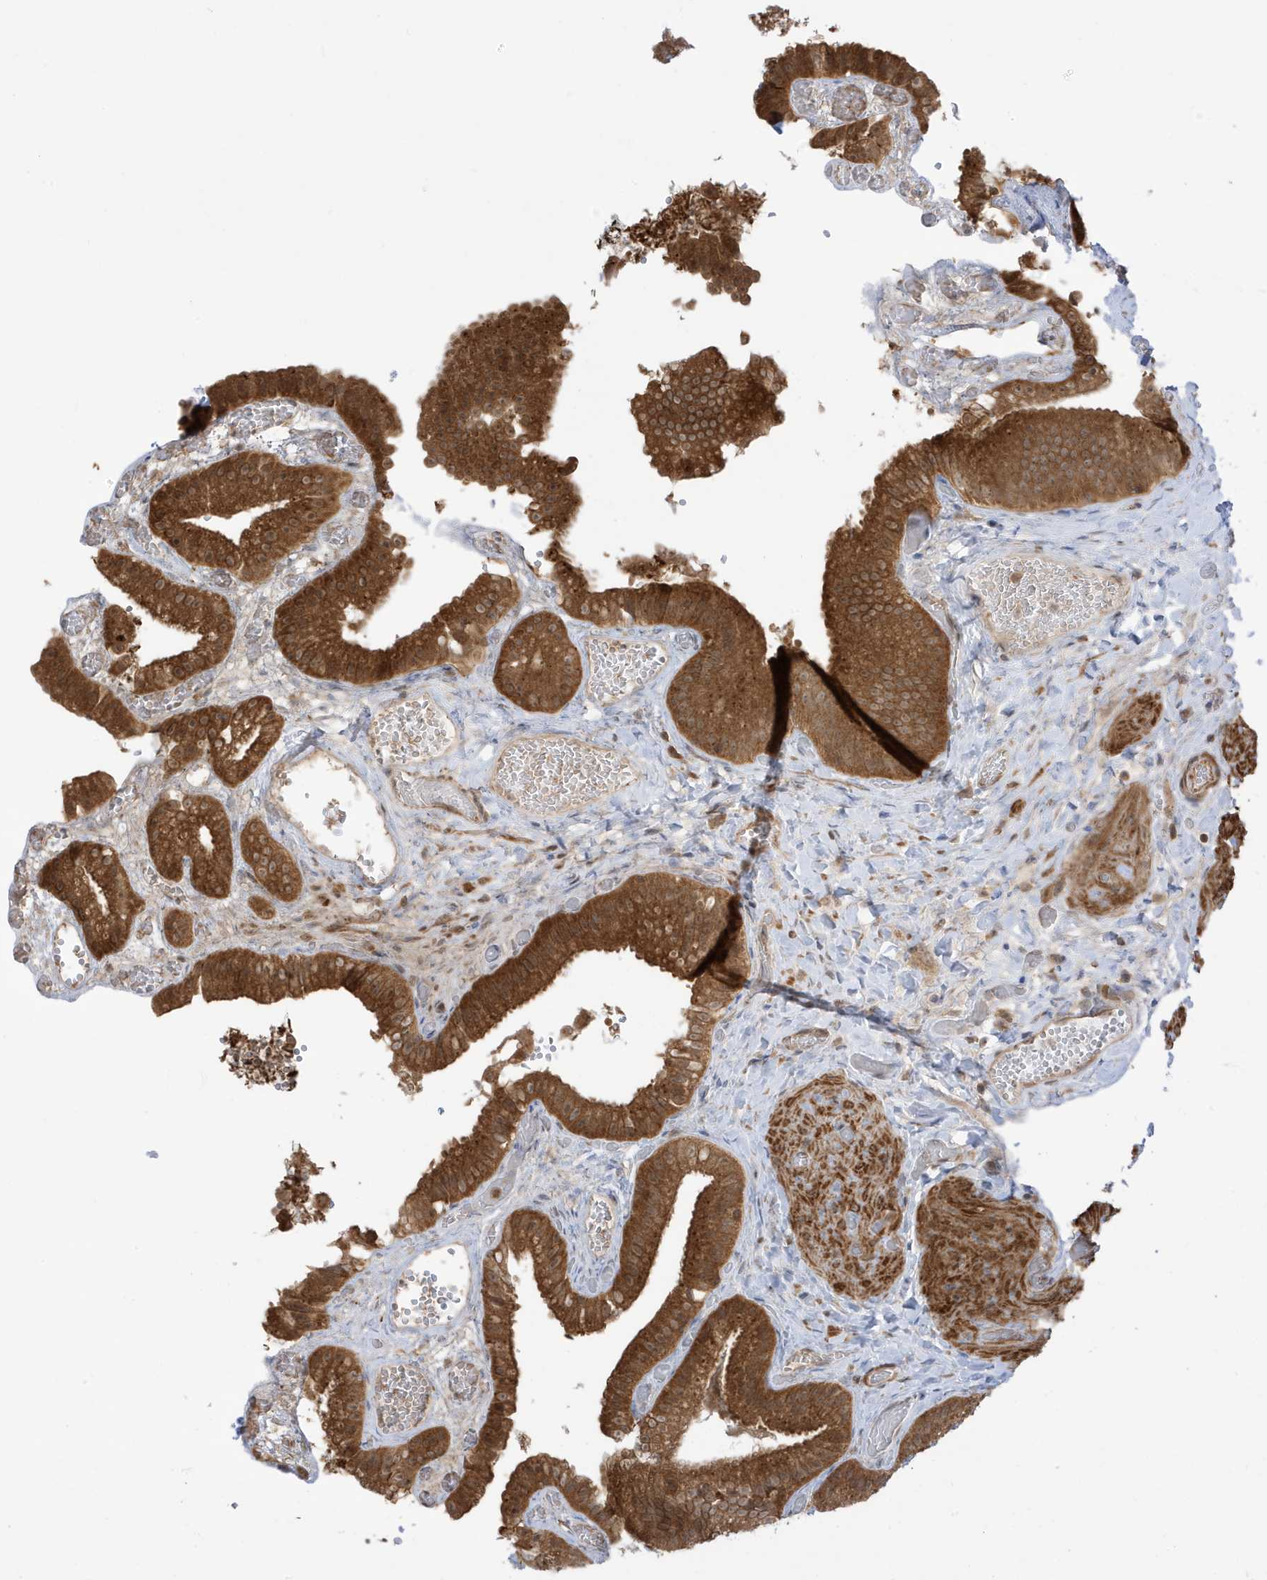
{"staining": {"intensity": "strong", "quantity": ">75%", "location": "cytoplasmic/membranous"}, "tissue": "gallbladder", "cell_type": "Glandular cells", "image_type": "normal", "snomed": [{"axis": "morphology", "description": "Normal tissue, NOS"}, {"axis": "topography", "description": "Gallbladder"}], "caption": "This photomicrograph reveals IHC staining of normal gallbladder, with high strong cytoplasmic/membranous positivity in about >75% of glandular cells.", "gene": "DHX36", "patient": {"sex": "female", "age": 64}}